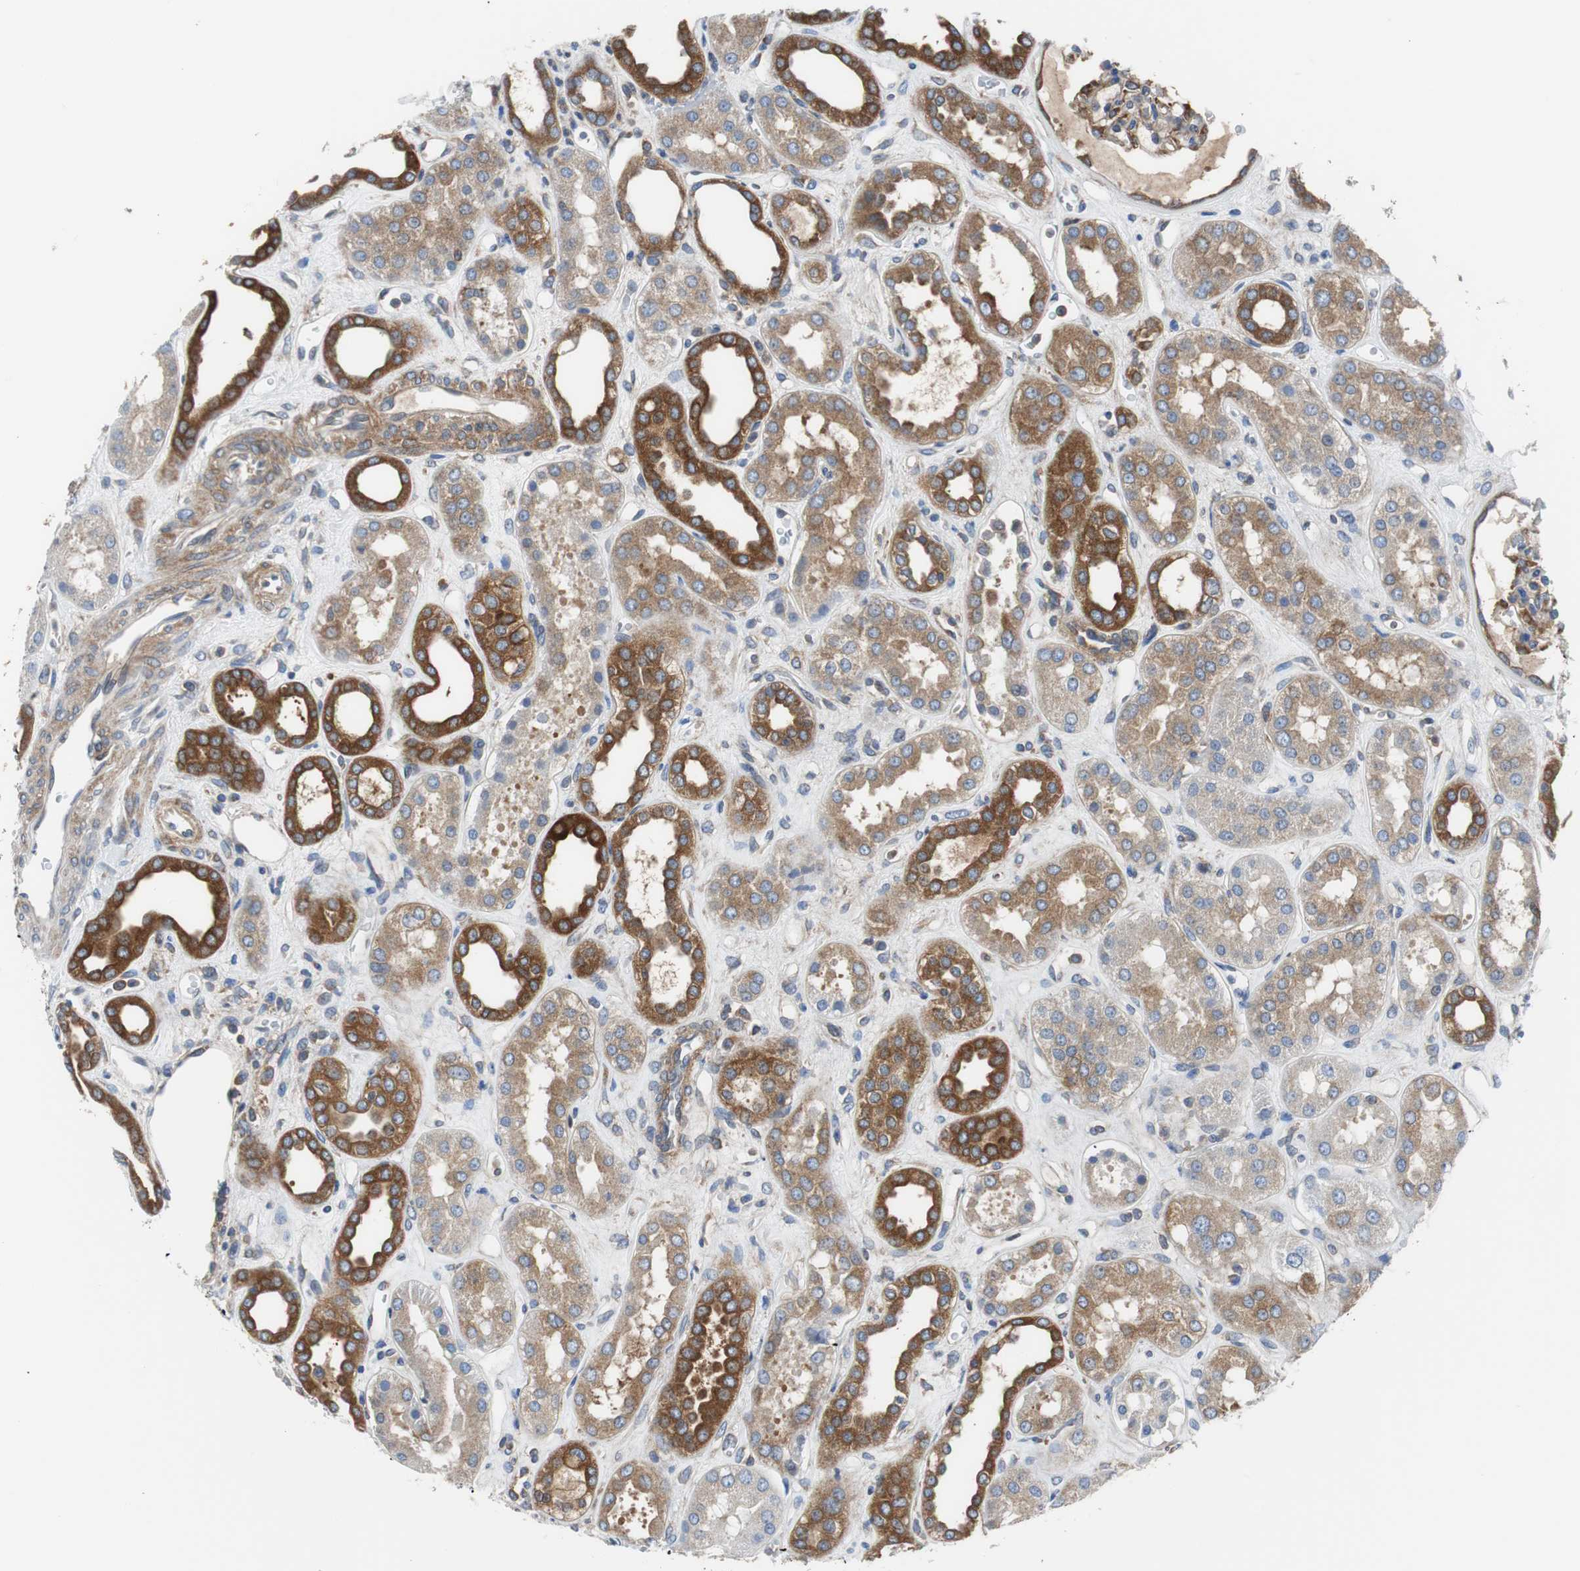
{"staining": {"intensity": "moderate", "quantity": ">75%", "location": "cytoplasmic/membranous"}, "tissue": "kidney", "cell_type": "Cells in glomeruli", "image_type": "normal", "snomed": [{"axis": "morphology", "description": "Normal tissue, NOS"}, {"axis": "topography", "description": "Kidney"}], "caption": "The immunohistochemical stain highlights moderate cytoplasmic/membranous expression in cells in glomeruli of unremarkable kidney.", "gene": "BRAF", "patient": {"sex": "male", "age": 59}}